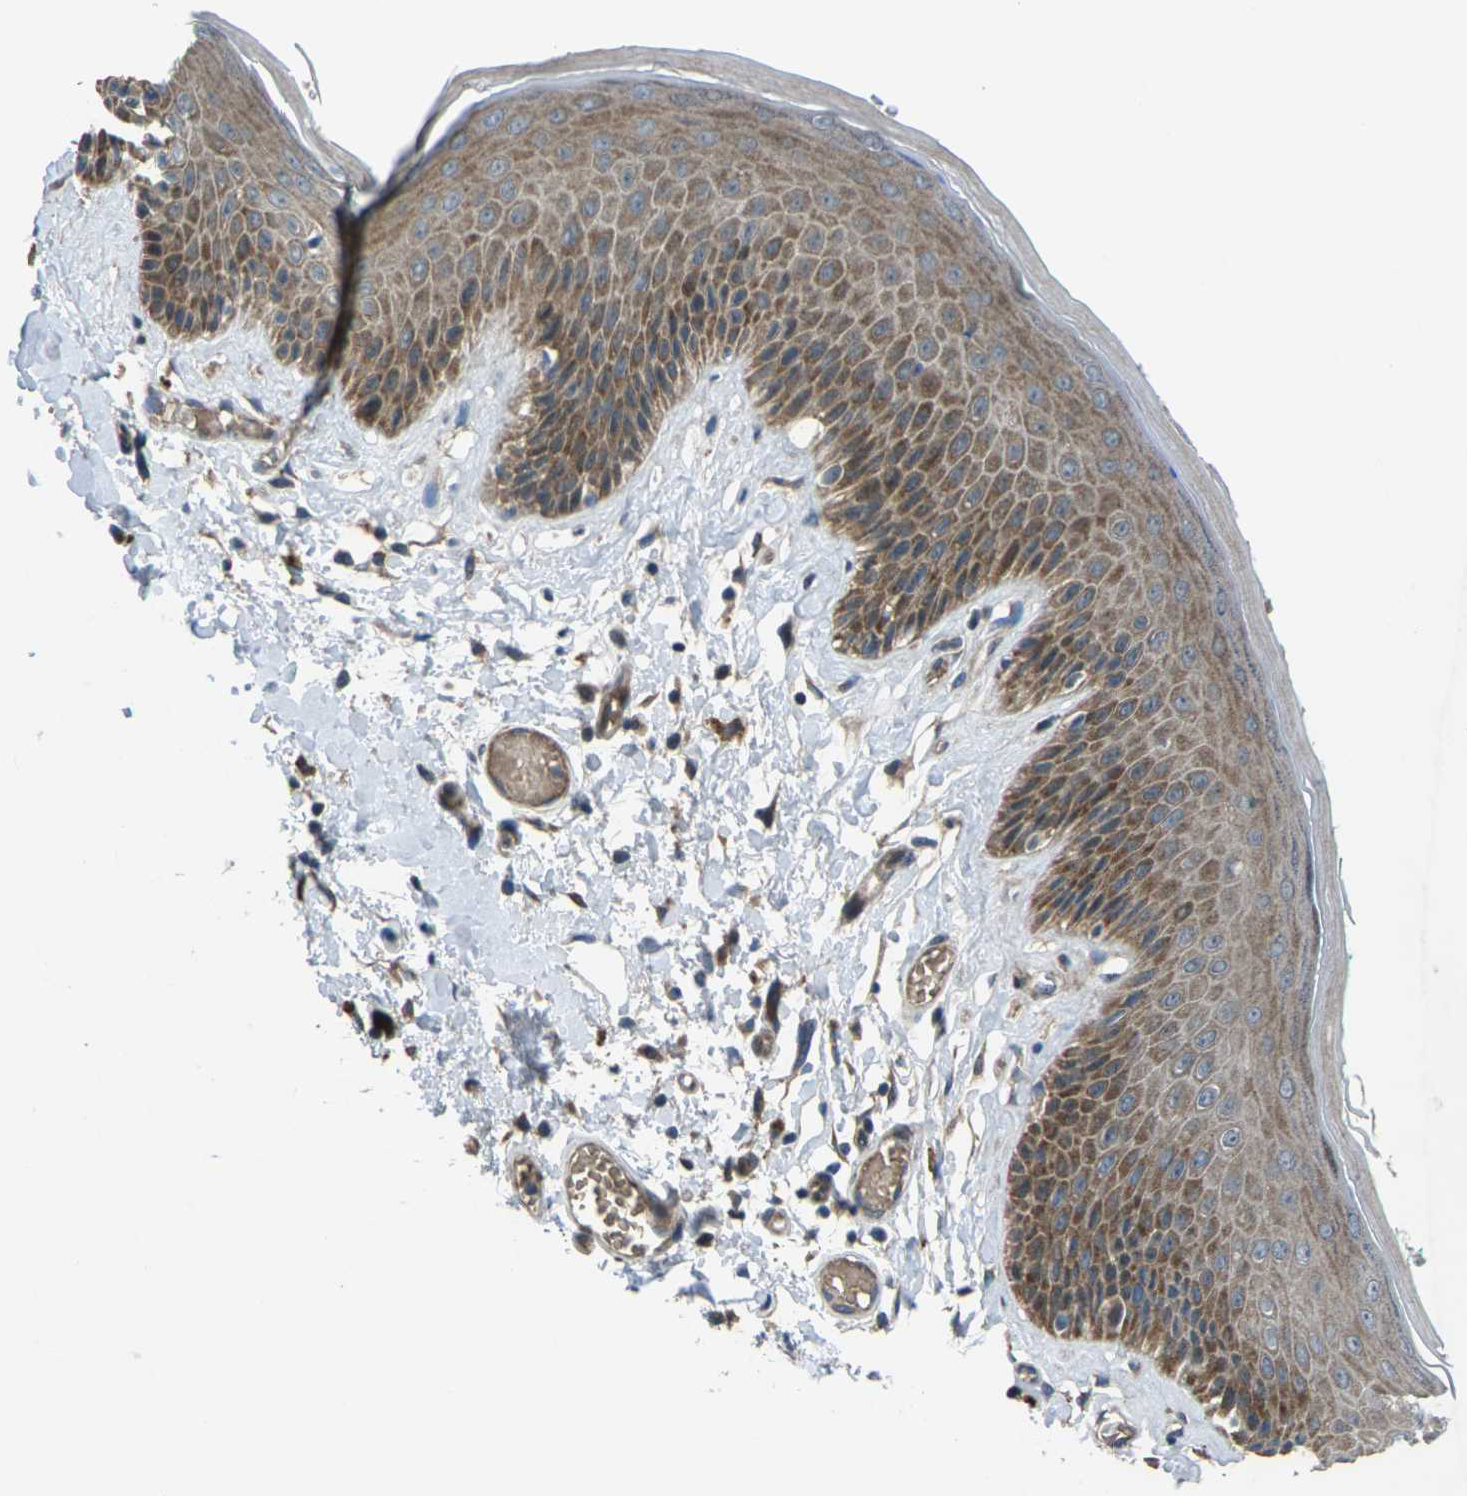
{"staining": {"intensity": "moderate", "quantity": ">75%", "location": "cytoplasmic/membranous"}, "tissue": "skin", "cell_type": "Epidermal cells", "image_type": "normal", "snomed": [{"axis": "morphology", "description": "Normal tissue, NOS"}, {"axis": "topography", "description": "Vulva"}], "caption": "IHC of benign human skin reveals medium levels of moderate cytoplasmic/membranous staining in approximately >75% of epidermal cells.", "gene": "EDNRA", "patient": {"sex": "female", "age": 73}}